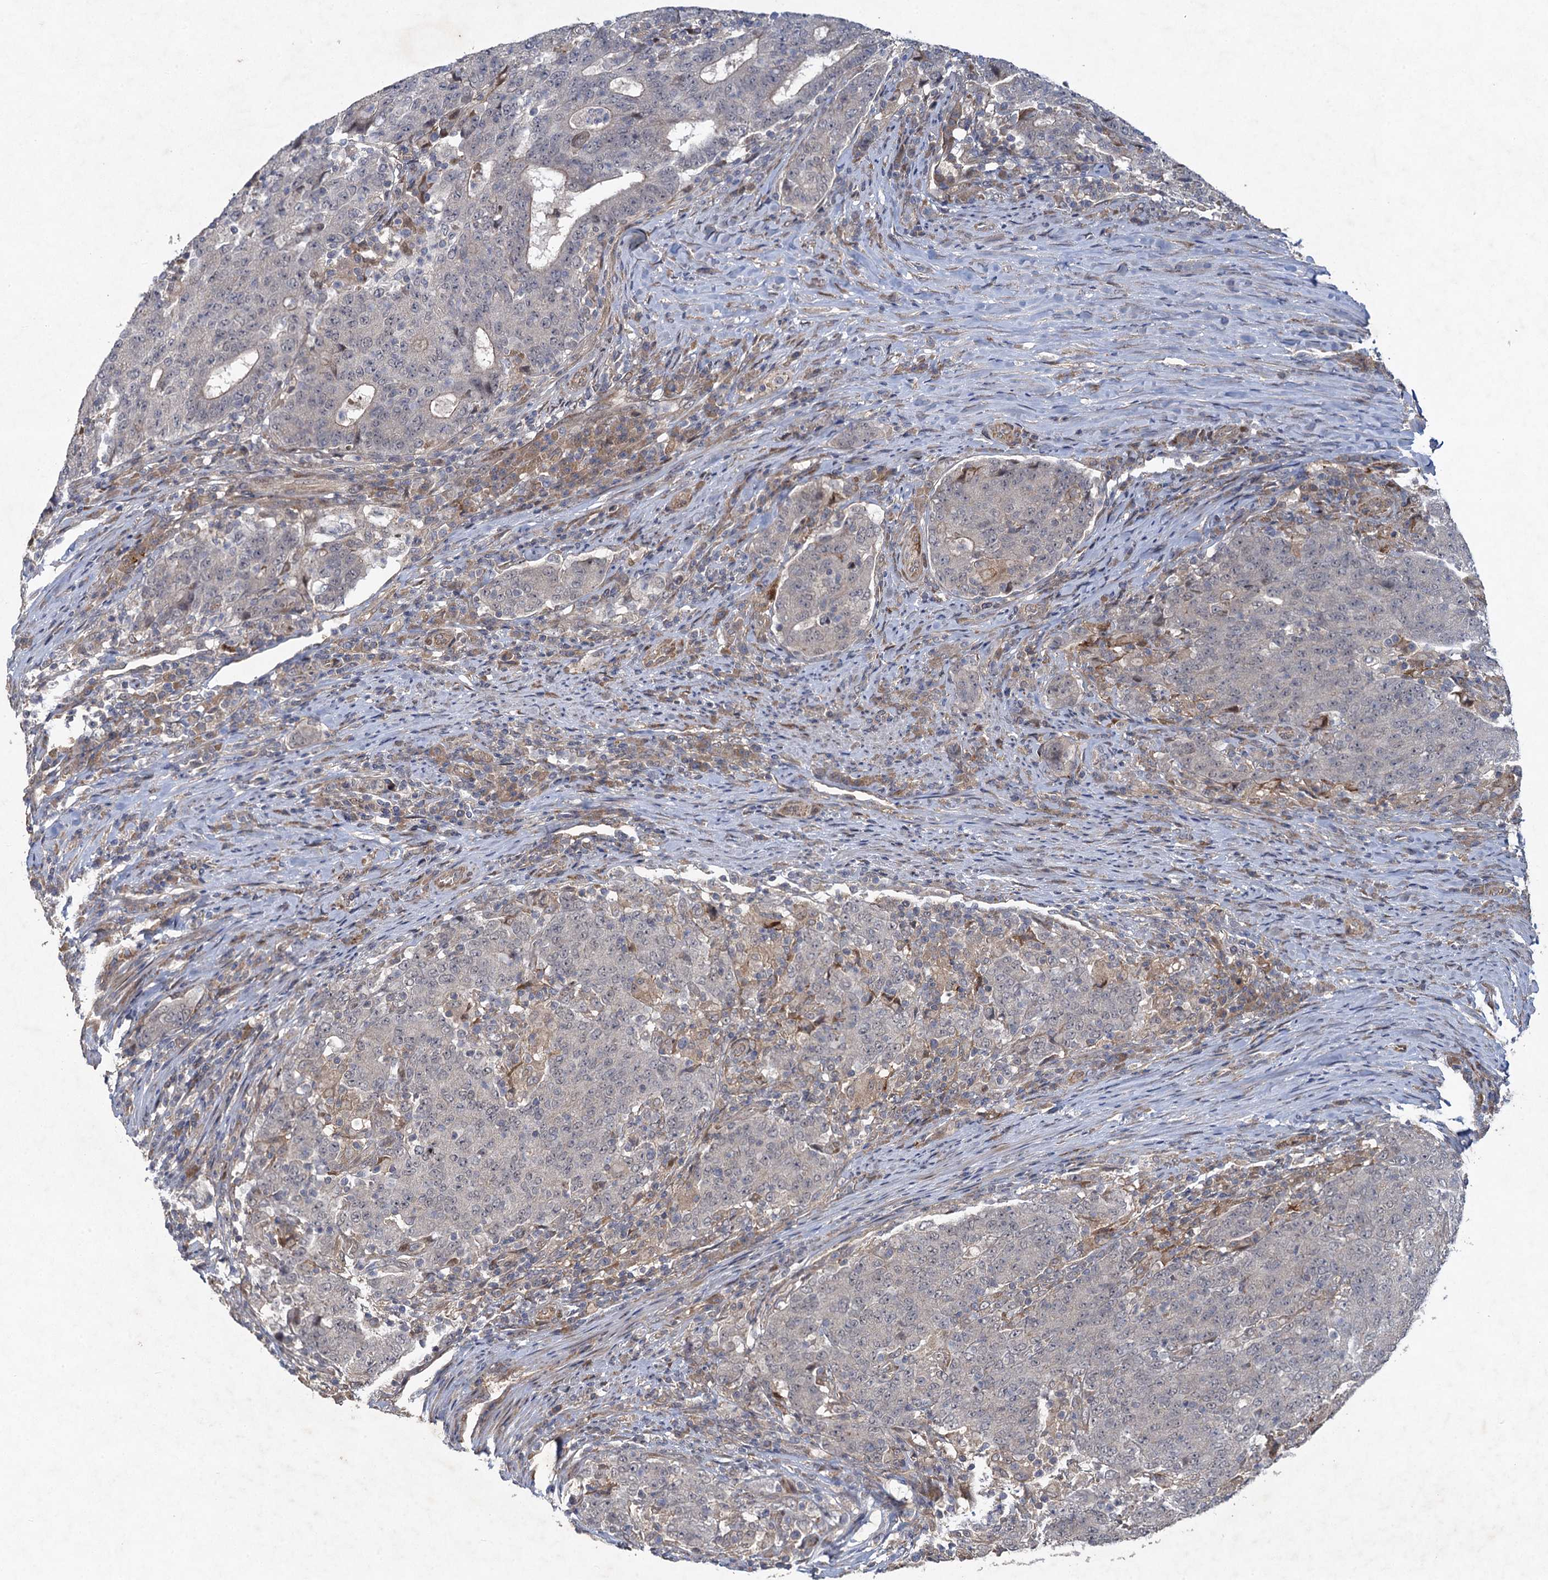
{"staining": {"intensity": "negative", "quantity": "none", "location": "none"}, "tissue": "colorectal cancer", "cell_type": "Tumor cells", "image_type": "cancer", "snomed": [{"axis": "morphology", "description": "Adenocarcinoma, NOS"}, {"axis": "topography", "description": "Colon"}], "caption": "The IHC histopathology image has no significant positivity in tumor cells of colorectal cancer tissue.", "gene": "NUDT22", "patient": {"sex": "female", "age": 75}}